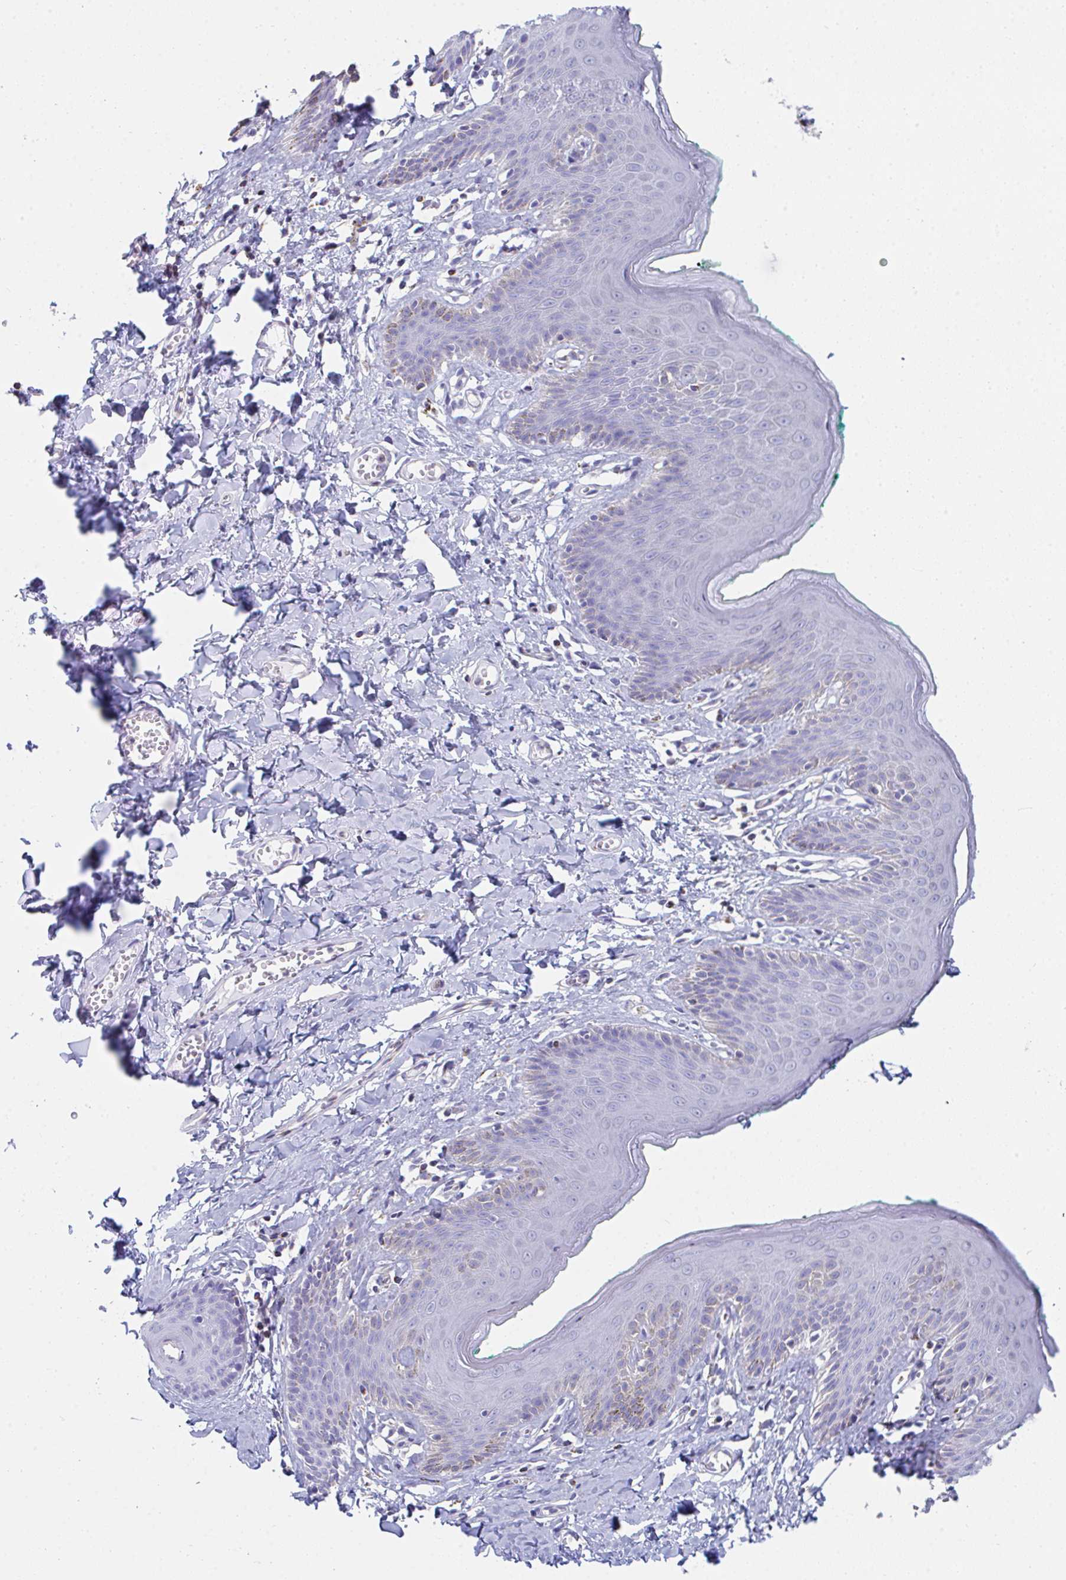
{"staining": {"intensity": "weak", "quantity": "<25%", "location": "cytoplasmic/membranous"}, "tissue": "skin", "cell_type": "Epidermal cells", "image_type": "normal", "snomed": [{"axis": "morphology", "description": "Normal tissue, NOS"}, {"axis": "topography", "description": "Vulva"}, {"axis": "topography", "description": "Peripheral nerve tissue"}], "caption": "Immunohistochemistry (IHC) image of unremarkable skin stained for a protein (brown), which exhibits no expression in epidermal cells.", "gene": "MGAM2", "patient": {"sex": "female", "age": 66}}